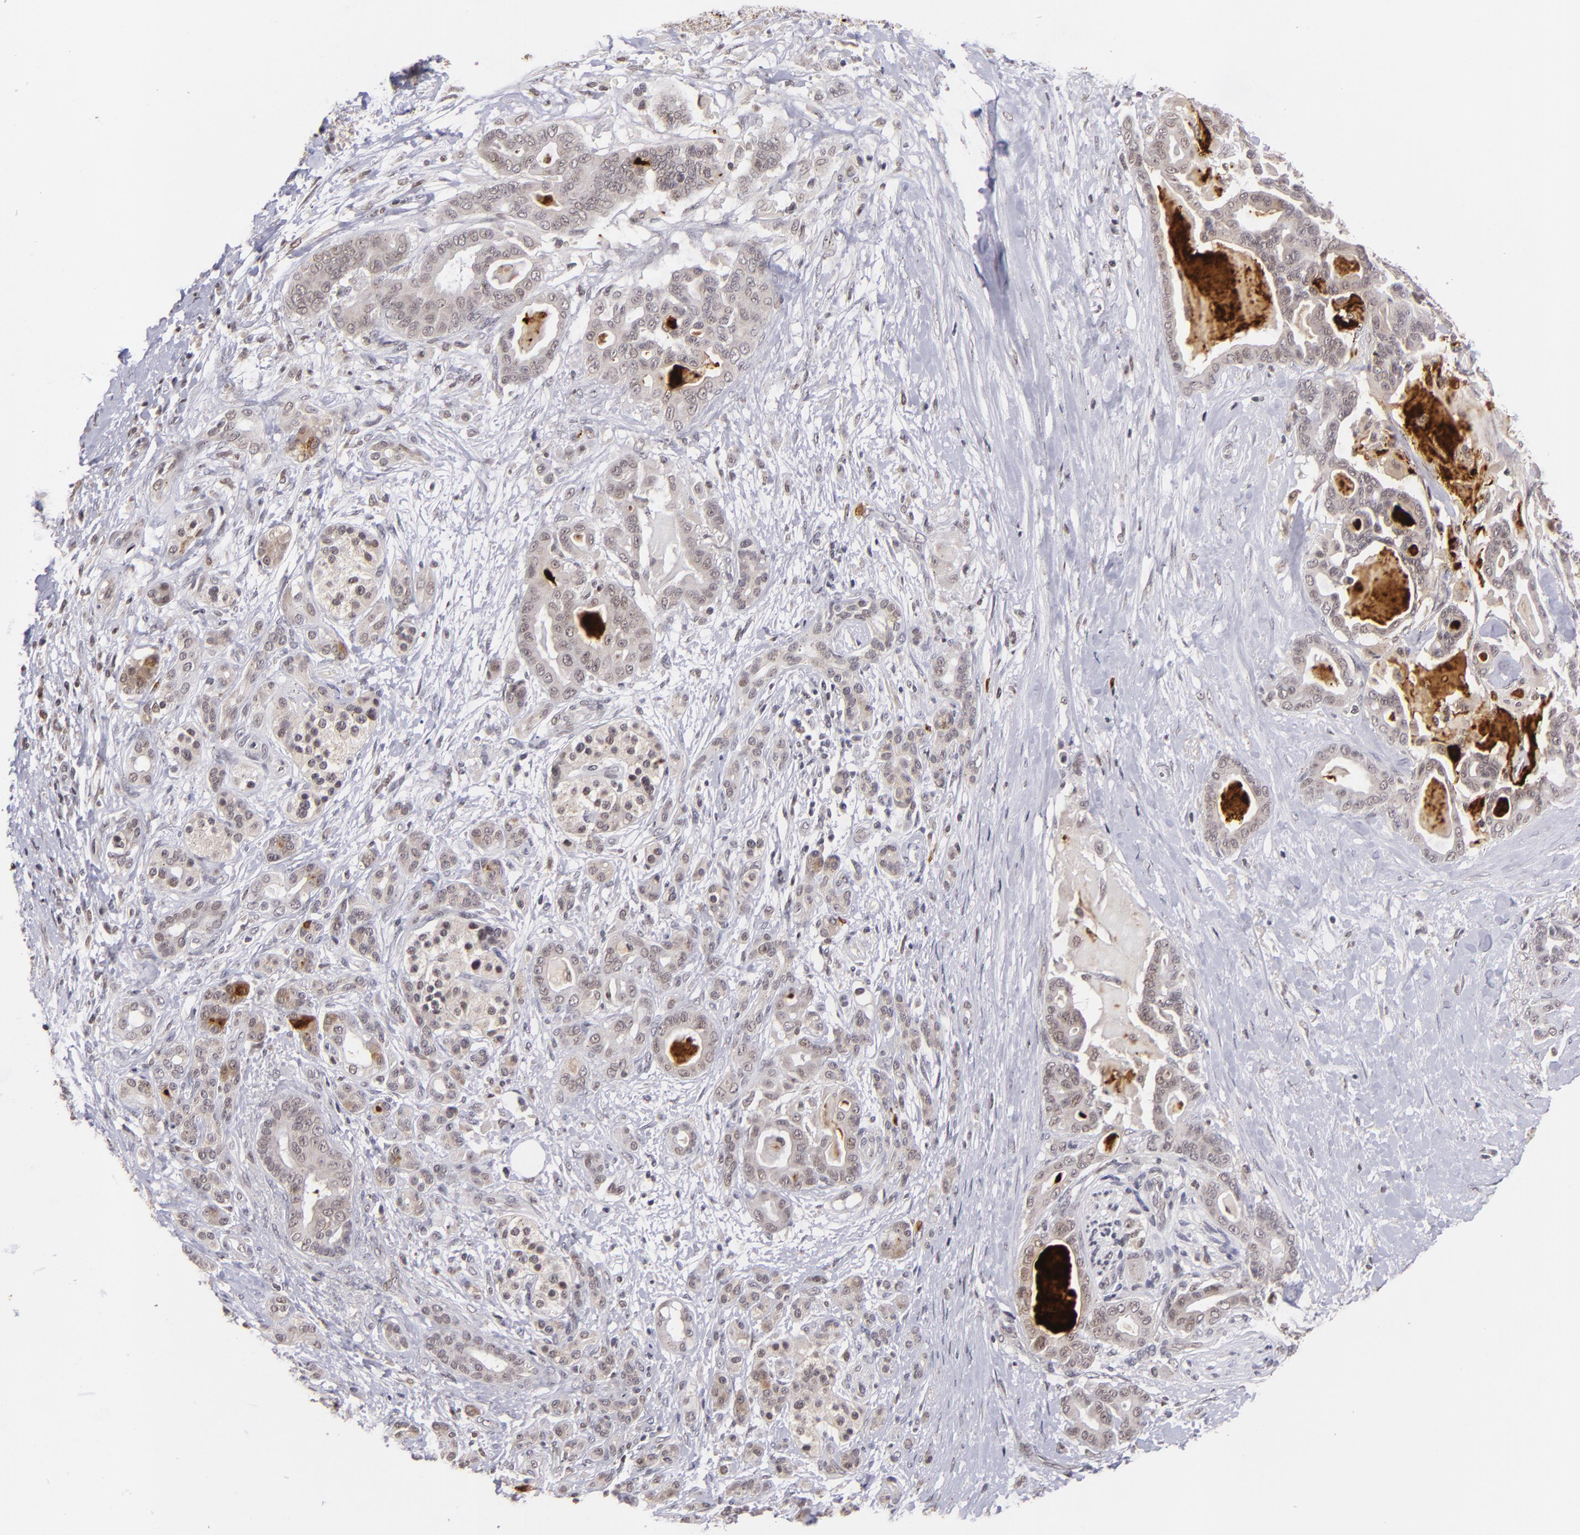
{"staining": {"intensity": "negative", "quantity": "none", "location": "none"}, "tissue": "pancreatic cancer", "cell_type": "Tumor cells", "image_type": "cancer", "snomed": [{"axis": "morphology", "description": "Adenocarcinoma, NOS"}, {"axis": "topography", "description": "Pancreas"}], "caption": "This is an immunohistochemistry micrograph of adenocarcinoma (pancreatic). There is no expression in tumor cells.", "gene": "RXRG", "patient": {"sex": "male", "age": 63}}